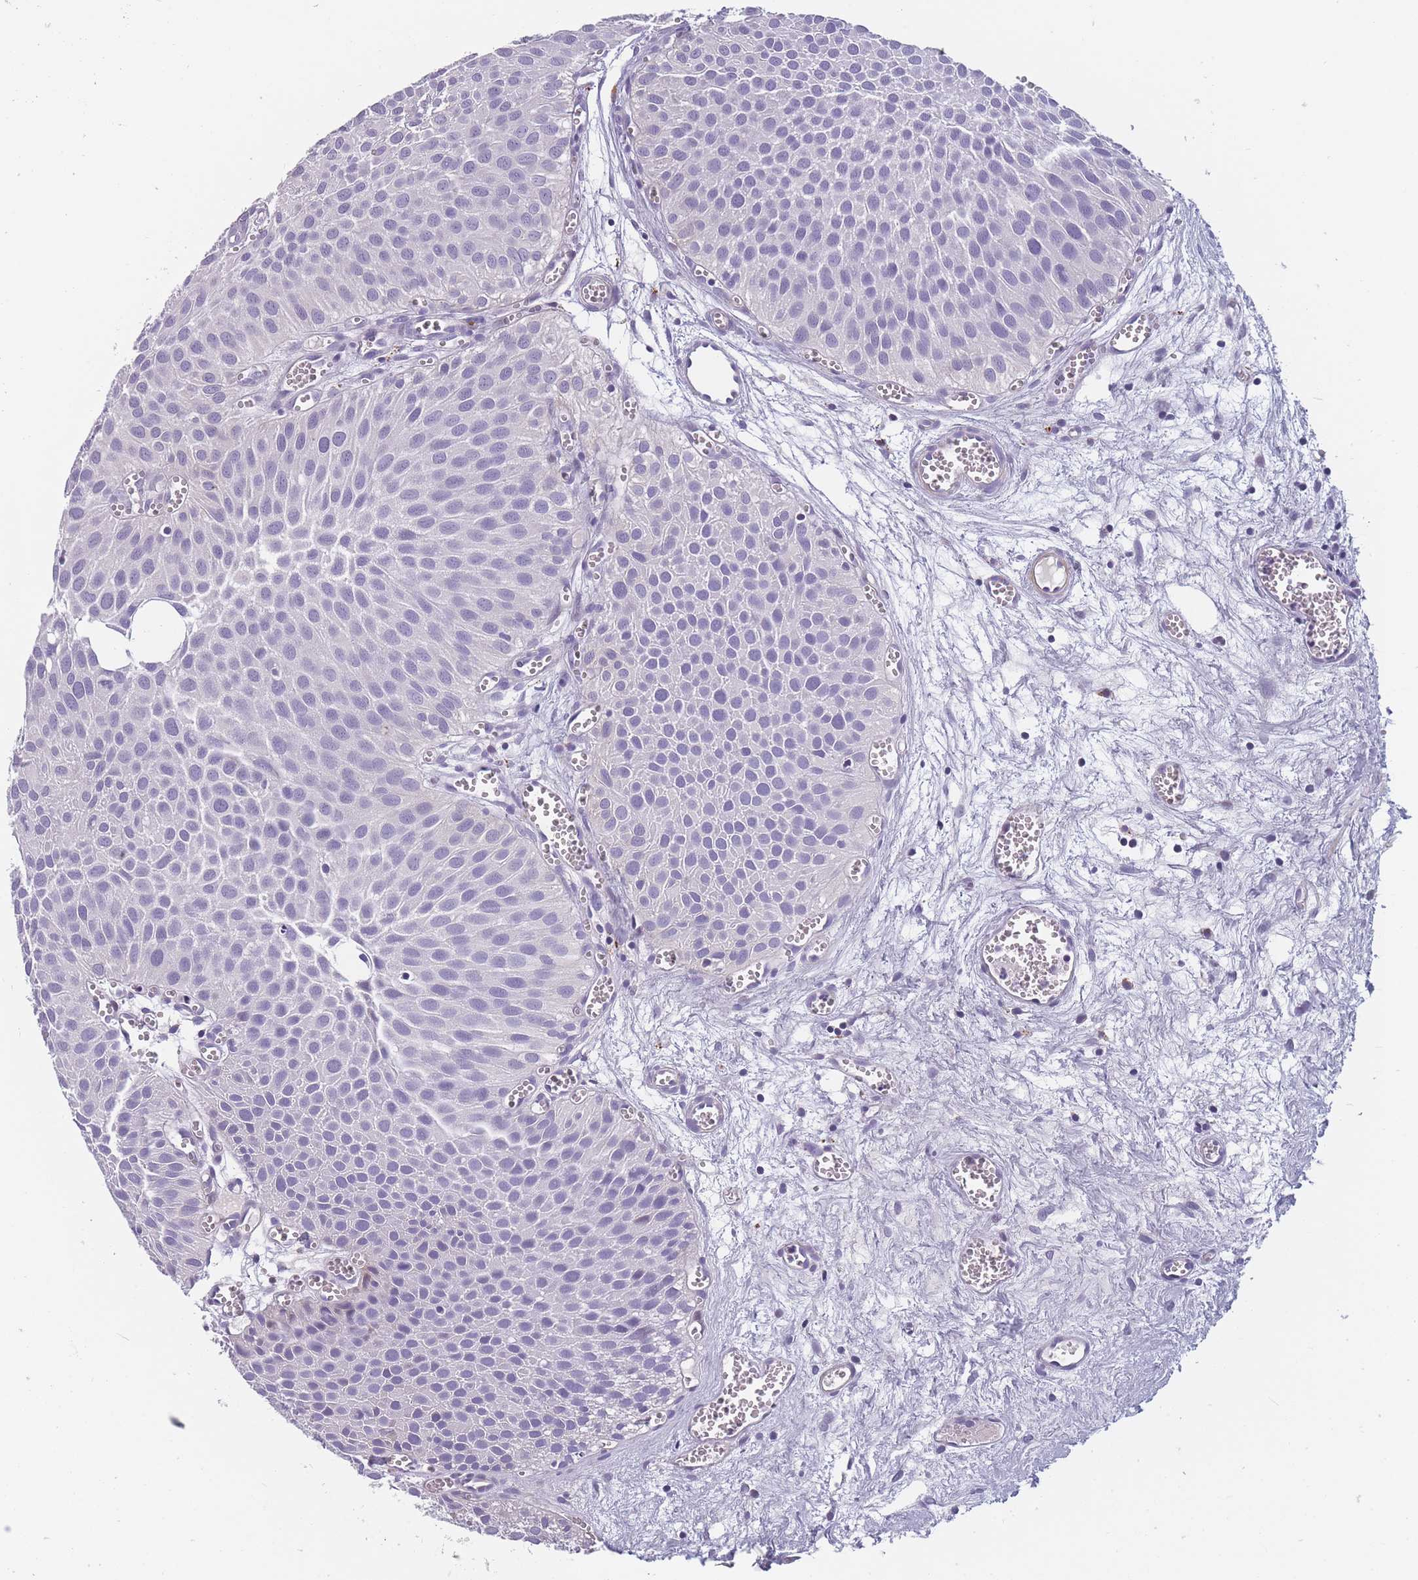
{"staining": {"intensity": "negative", "quantity": "none", "location": "none"}, "tissue": "urothelial cancer", "cell_type": "Tumor cells", "image_type": "cancer", "snomed": [{"axis": "morphology", "description": "Urothelial carcinoma, Low grade"}, {"axis": "topography", "description": "Urinary bladder"}], "caption": "Human low-grade urothelial carcinoma stained for a protein using IHC displays no expression in tumor cells.", "gene": "FAM83F", "patient": {"sex": "male", "age": 88}}